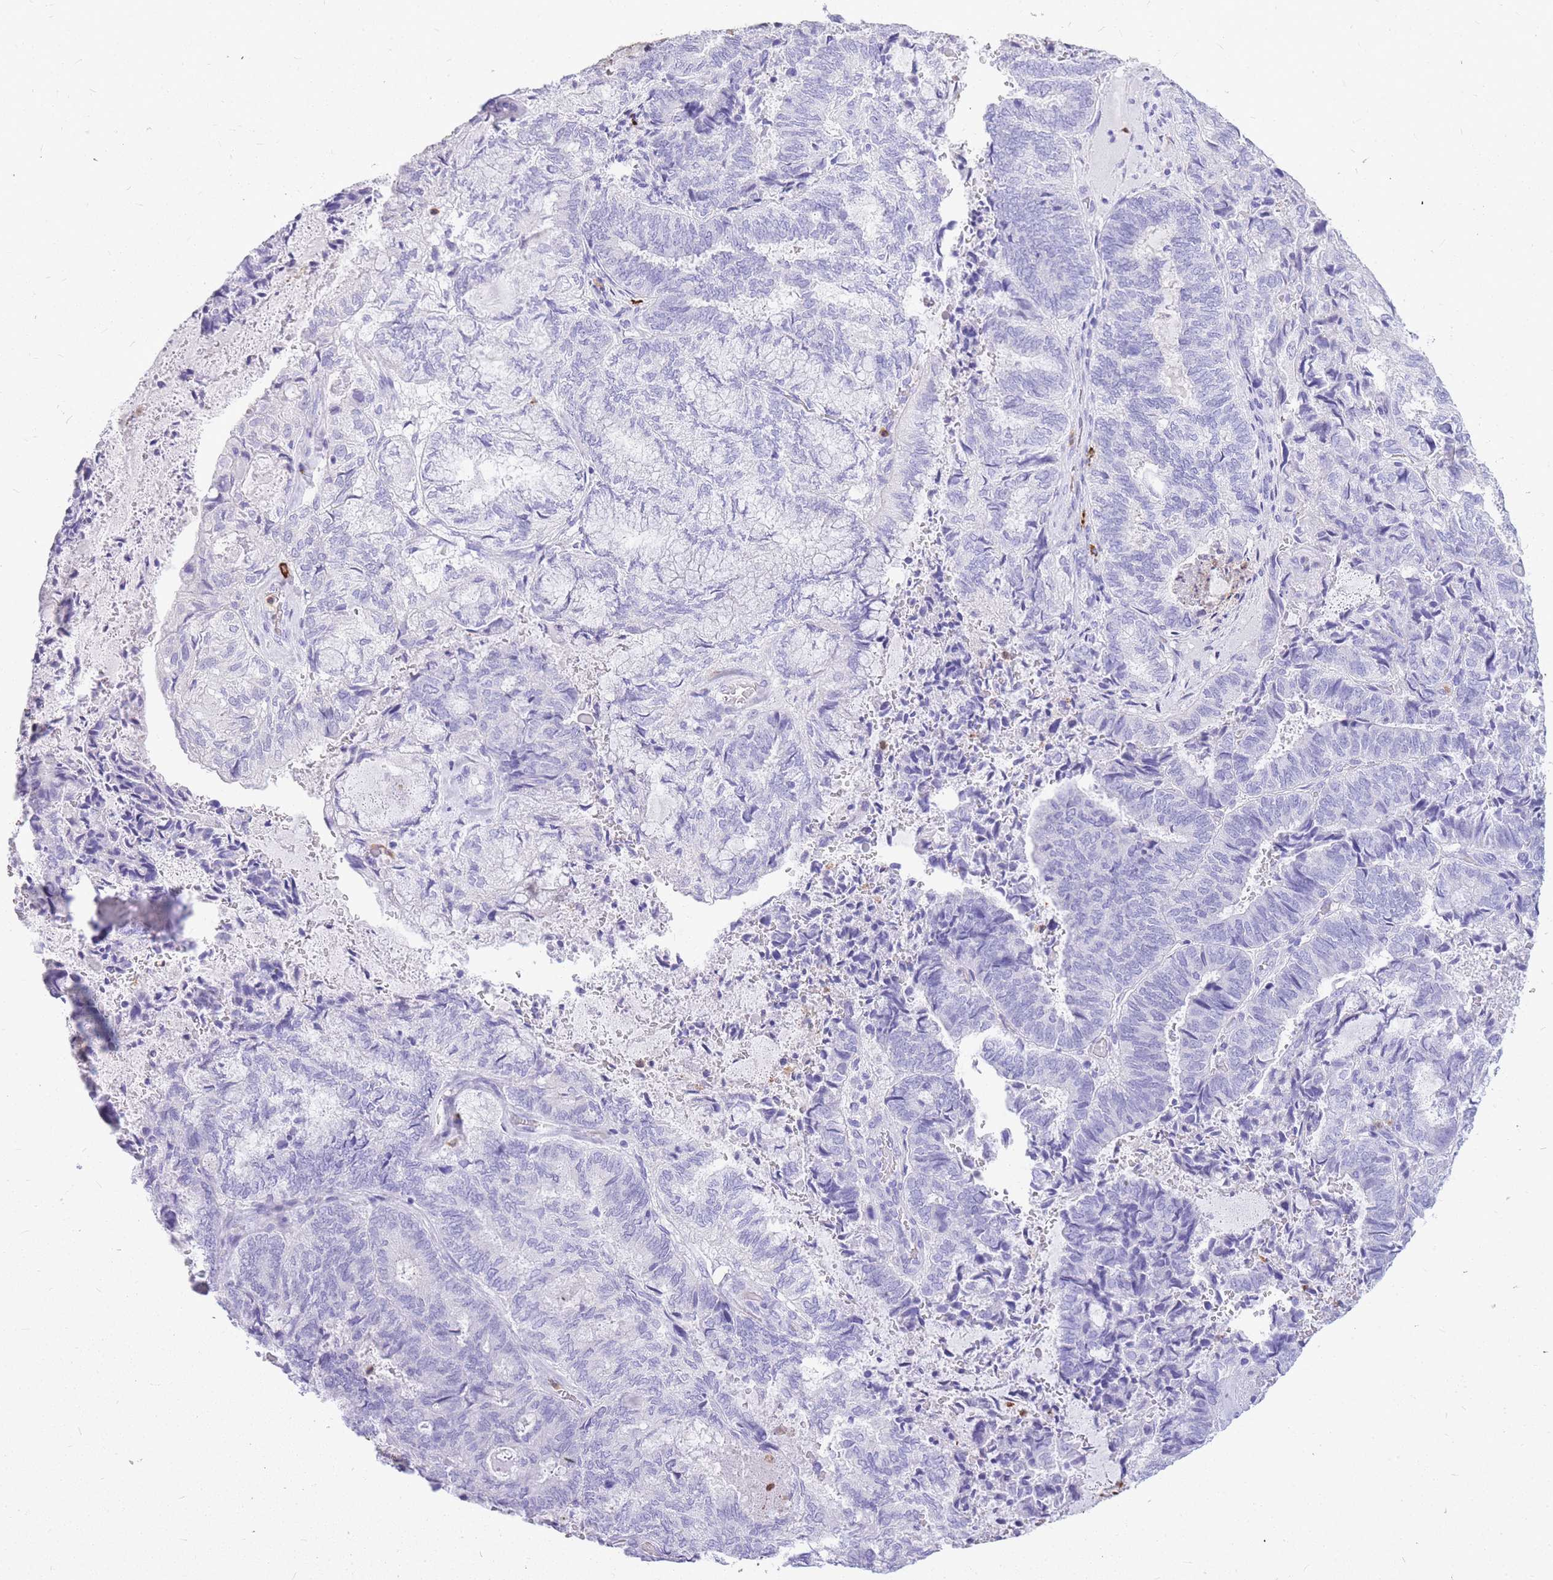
{"staining": {"intensity": "negative", "quantity": "none", "location": "none"}, "tissue": "endometrial cancer", "cell_type": "Tumor cells", "image_type": "cancer", "snomed": [{"axis": "morphology", "description": "Adenocarcinoma, NOS"}, {"axis": "topography", "description": "Endometrium"}], "caption": "The micrograph exhibits no significant positivity in tumor cells of endometrial adenocarcinoma.", "gene": "HERC1", "patient": {"sex": "female", "age": 80}}